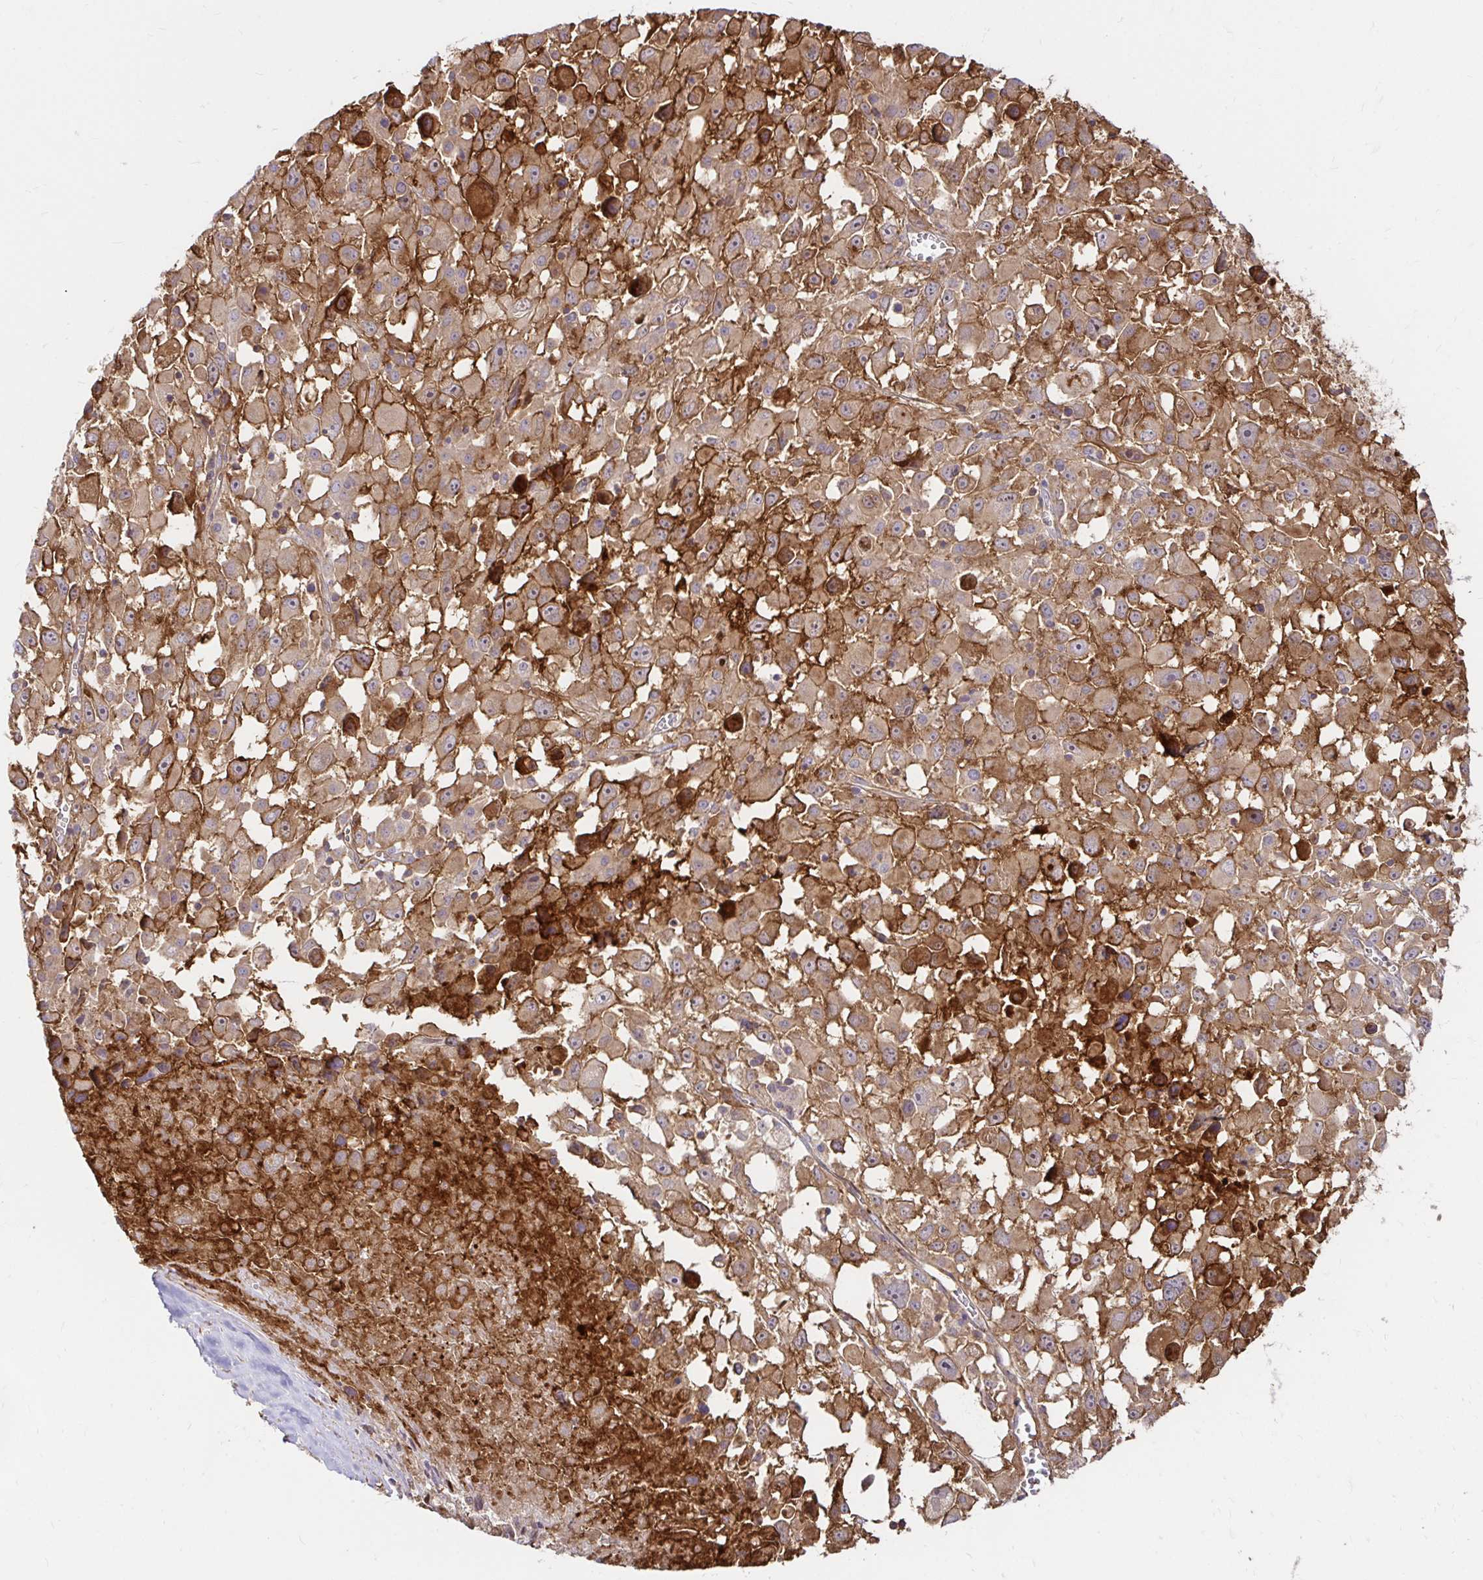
{"staining": {"intensity": "moderate", "quantity": ">75%", "location": "cytoplasmic/membranous"}, "tissue": "melanoma", "cell_type": "Tumor cells", "image_type": "cancer", "snomed": [{"axis": "morphology", "description": "Malignant melanoma, Metastatic site"}, {"axis": "topography", "description": "Soft tissue"}], "caption": "Immunohistochemical staining of human melanoma exhibits medium levels of moderate cytoplasmic/membranous staining in approximately >75% of tumor cells.", "gene": "ITGA2", "patient": {"sex": "male", "age": 50}}